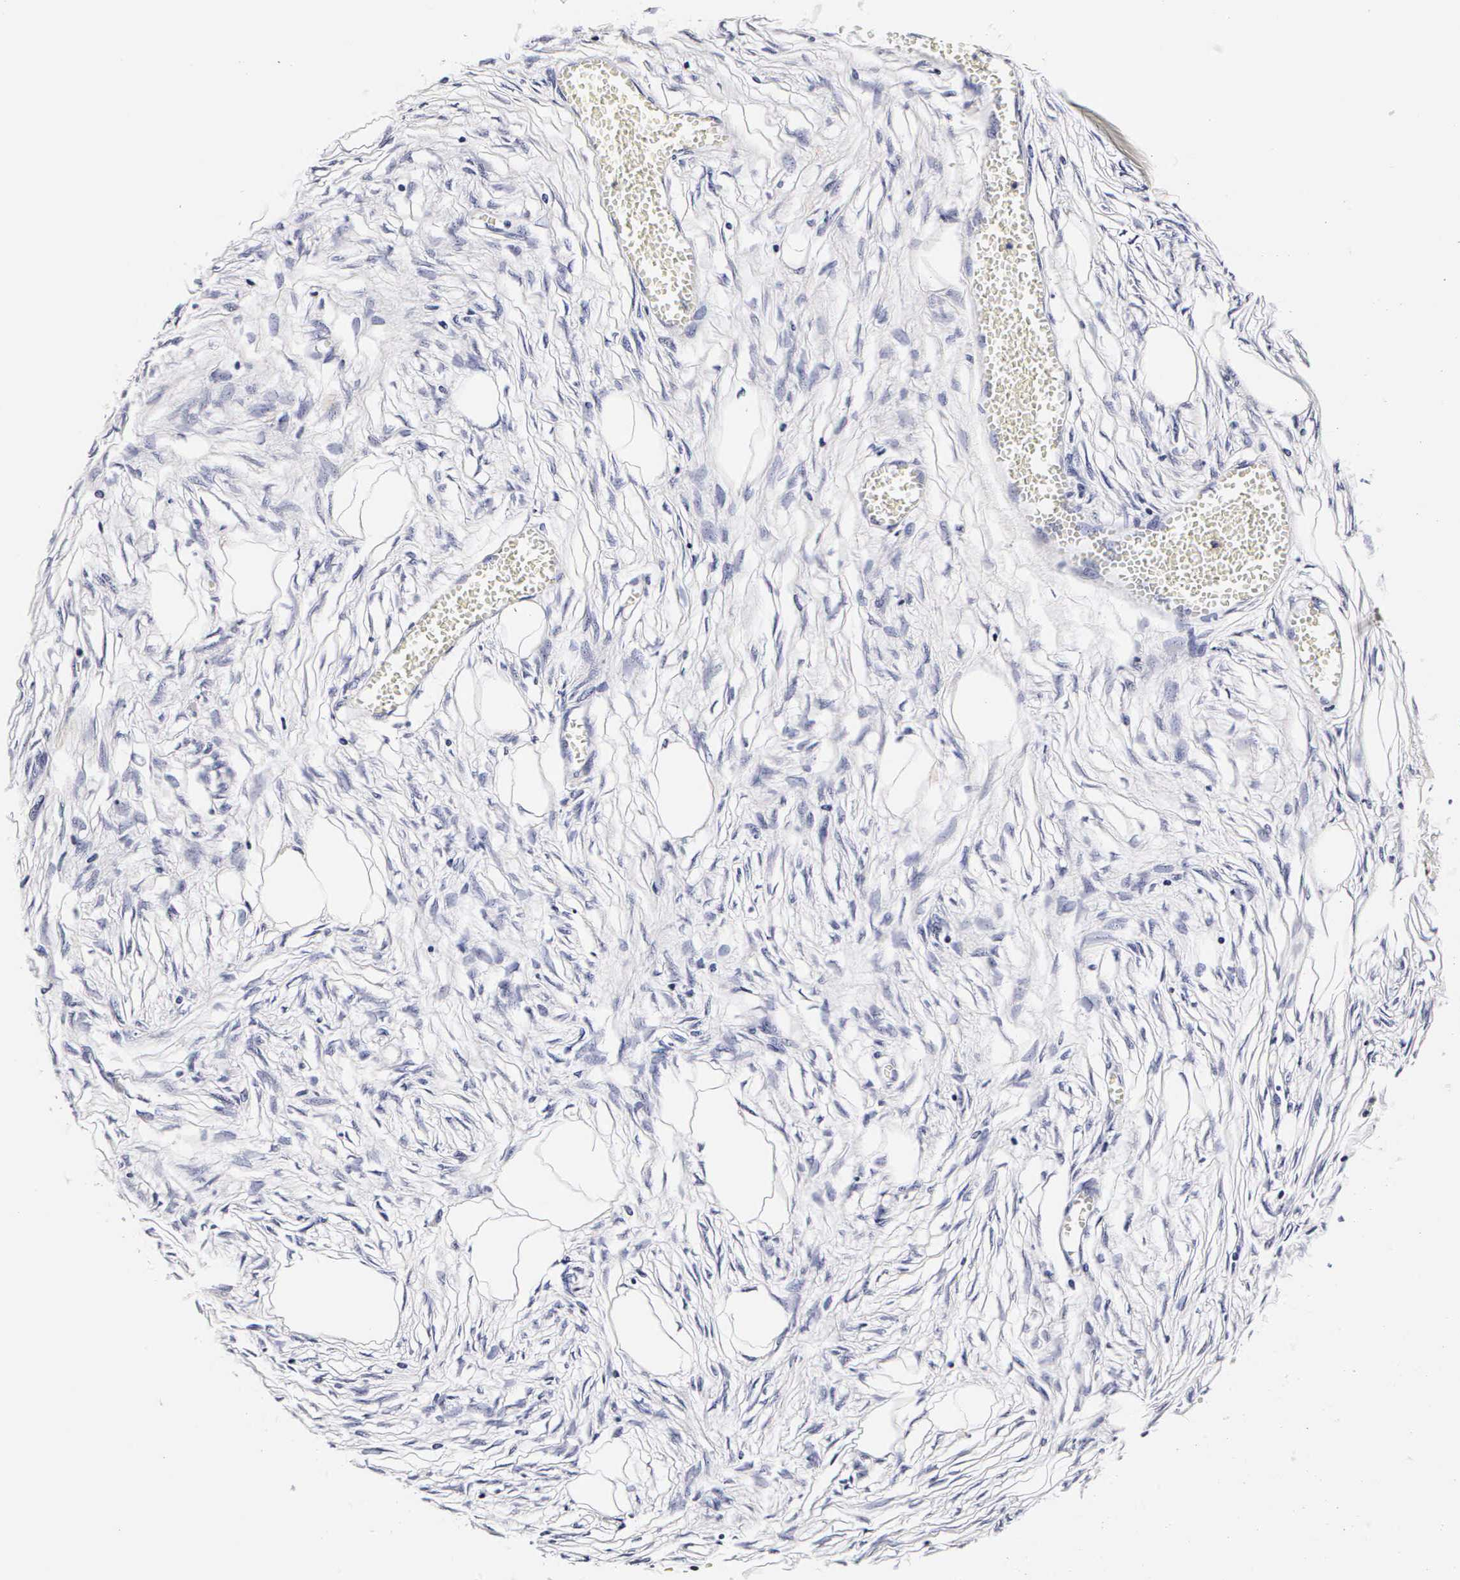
{"staining": {"intensity": "negative", "quantity": "none", "location": "none"}, "tissue": "adipose tissue", "cell_type": "Adipocytes", "image_type": "normal", "snomed": [{"axis": "morphology", "description": "Normal tissue, NOS"}, {"axis": "morphology", "description": "Sarcoma, NOS"}, {"axis": "topography", "description": "Skin"}, {"axis": "topography", "description": "Soft tissue"}], "caption": "Adipose tissue stained for a protein using immunohistochemistry (IHC) exhibits no expression adipocytes.", "gene": "RNASE6", "patient": {"sex": "female", "age": 51}}